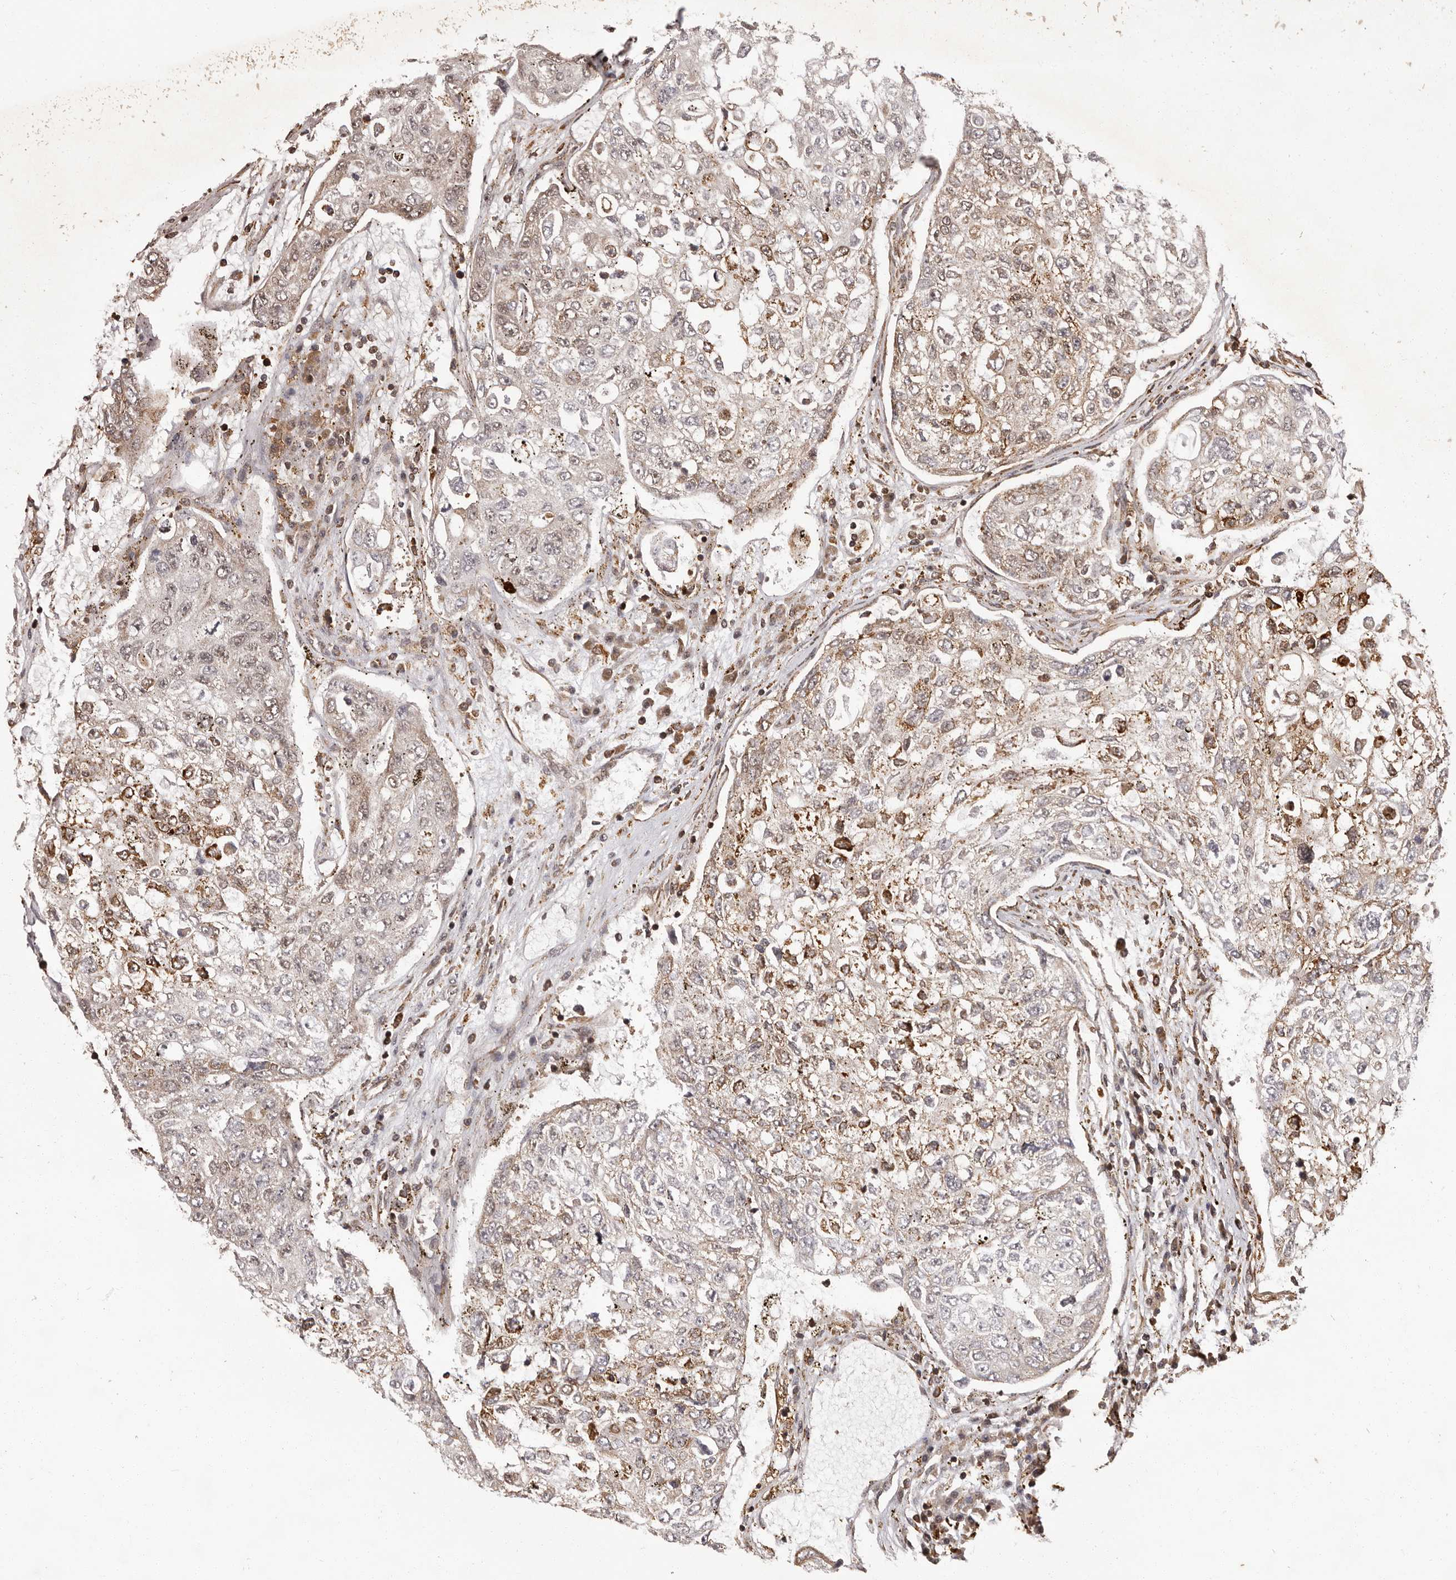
{"staining": {"intensity": "moderate", "quantity": "<25%", "location": "cytoplasmic/membranous"}, "tissue": "urothelial cancer", "cell_type": "Tumor cells", "image_type": "cancer", "snomed": [{"axis": "morphology", "description": "Urothelial carcinoma, High grade"}, {"axis": "topography", "description": "Lymph node"}, {"axis": "topography", "description": "Urinary bladder"}], "caption": "Urothelial cancer stained with IHC displays moderate cytoplasmic/membranous staining in approximately <25% of tumor cells. The protein is stained brown, and the nuclei are stained in blue (DAB (3,3'-diaminobenzidine) IHC with brightfield microscopy, high magnification).", "gene": "IL32", "patient": {"sex": "male", "age": 51}}